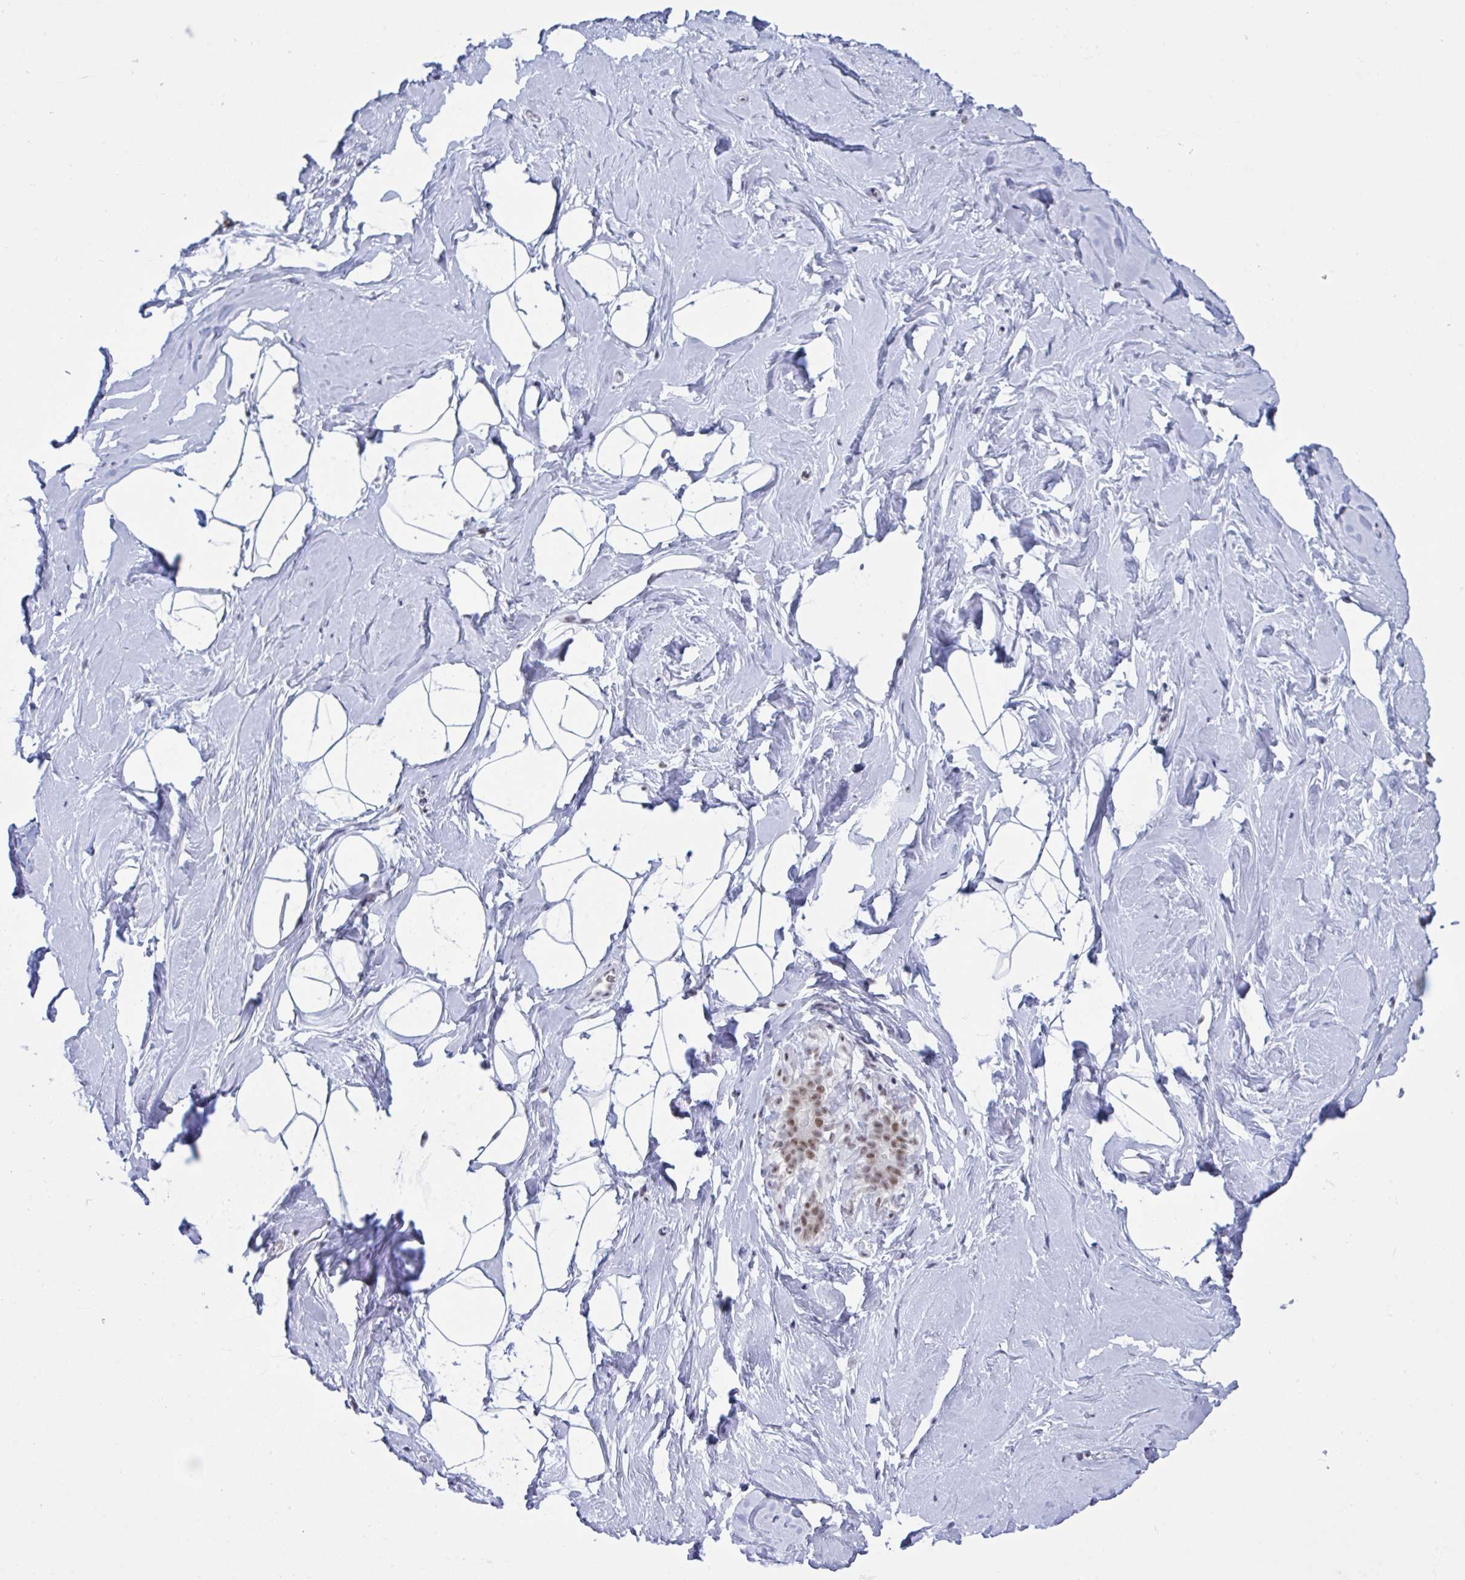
{"staining": {"intensity": "negative", "quantity": "none", "location": "none"}, "tissue": "breast", "cell_type": "Adipocytes", "image_type": "normal", "snomed": [{"axis": "morphology", "description": "Normal tissue, NOS"}, {"axis": "topography", "description": "Breast"}], "caption": "DAB (3,3'-diaminobenzidine) immunohistochemical staining of normal human breast shows no significant positivity in adipocytes.", "gene": "PPP1R10", "patient": {"sex": "female", "age": 32}}